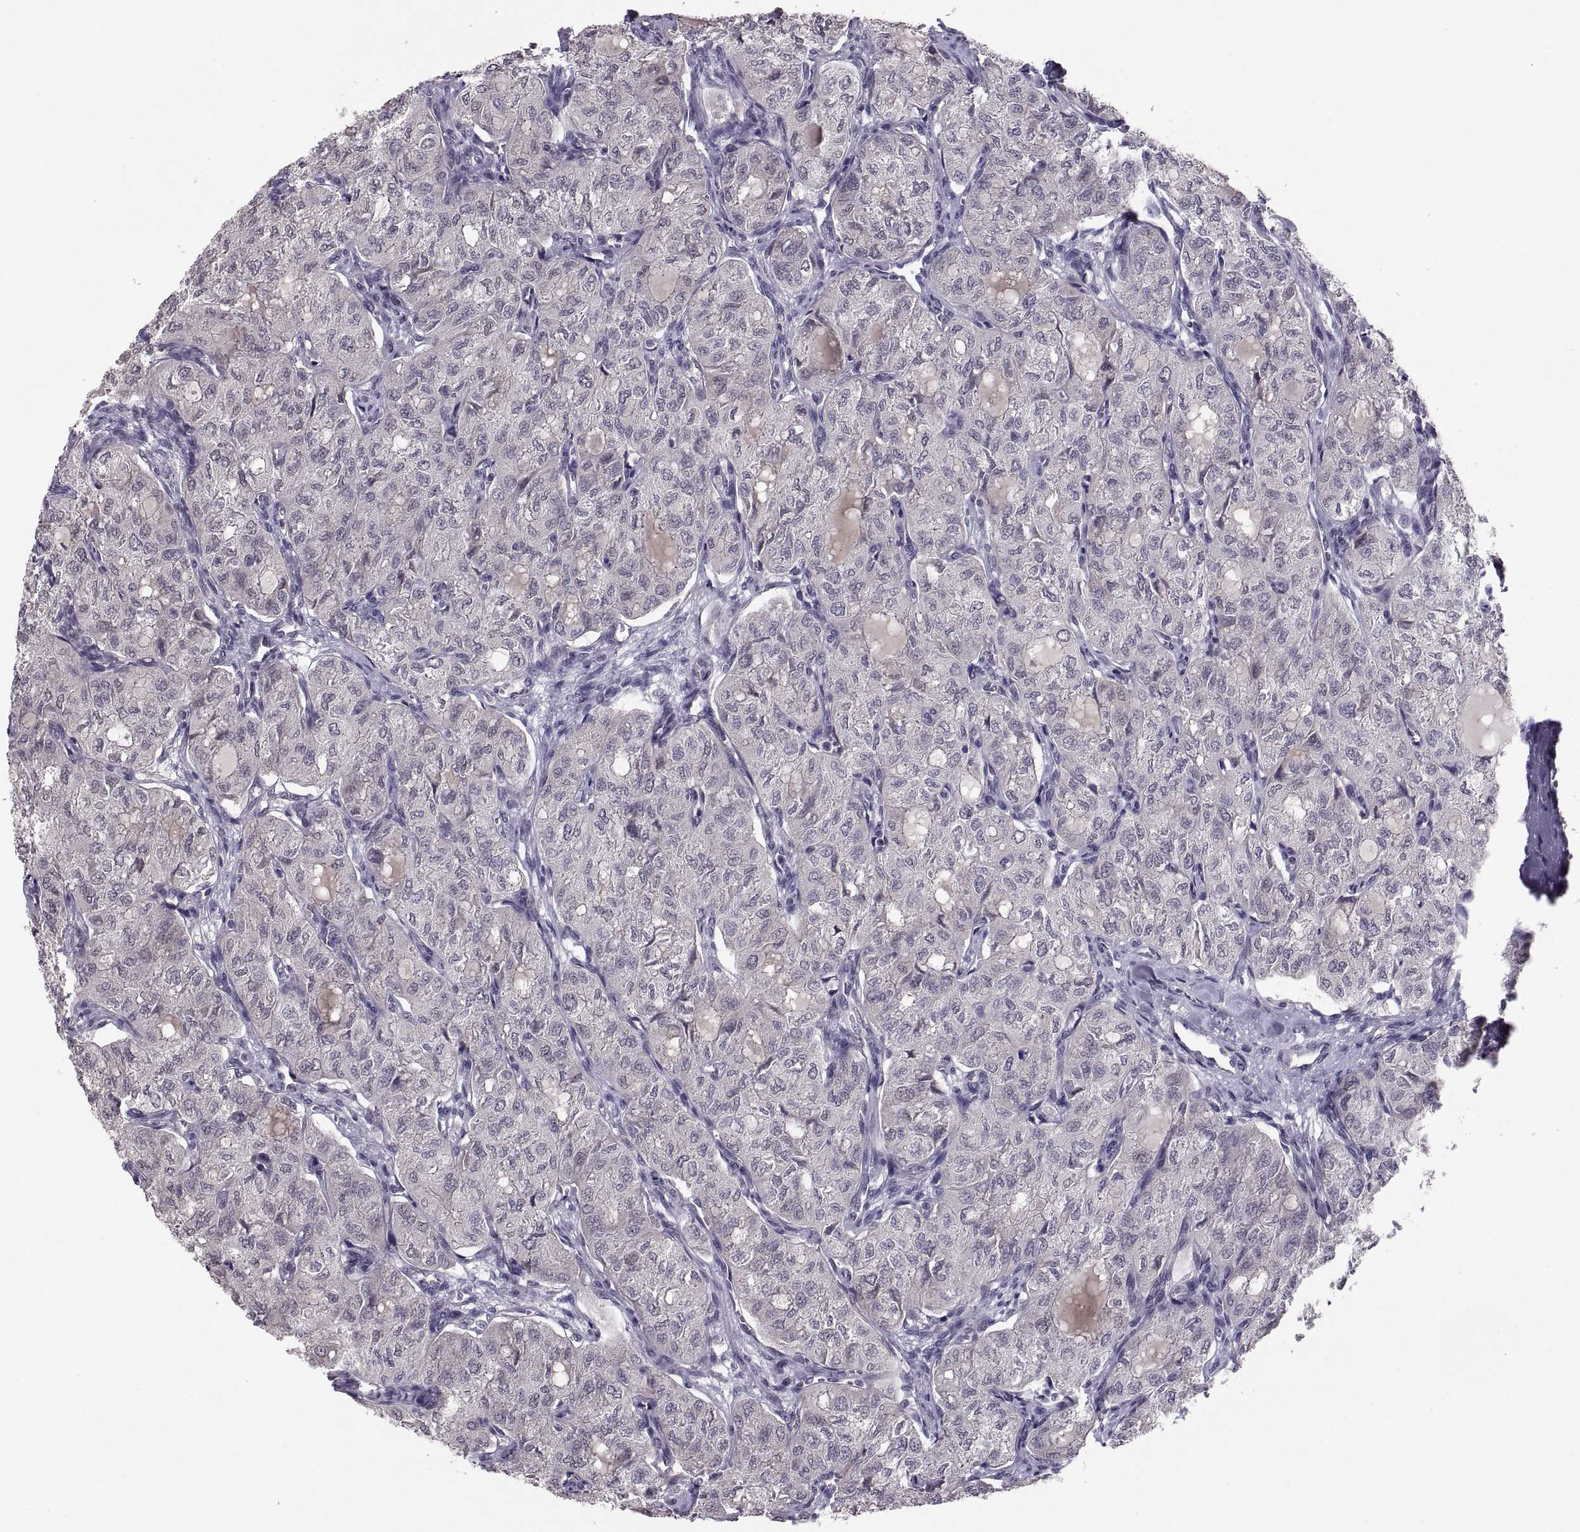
{"staining": {"intensity": "negative", "quantity": "none", "location": "none"}, "tissue": "thyroid cancer", "cell_type": "Tumor cells", "image_type": "cancer", "snomed": [{"axis": "morphology", "description": "Follicular adenoma carcinoma, NOS"}, {"axis": "topography", "description": "Thyroid gland"}], "caption": "Histopathology image shows no protein positivity in tumor cells of thyroid cancer (follicular adenoma carcinoma) tissue.", "gene": "PAX2", "patient": {"sex": "male", "age": 75}}